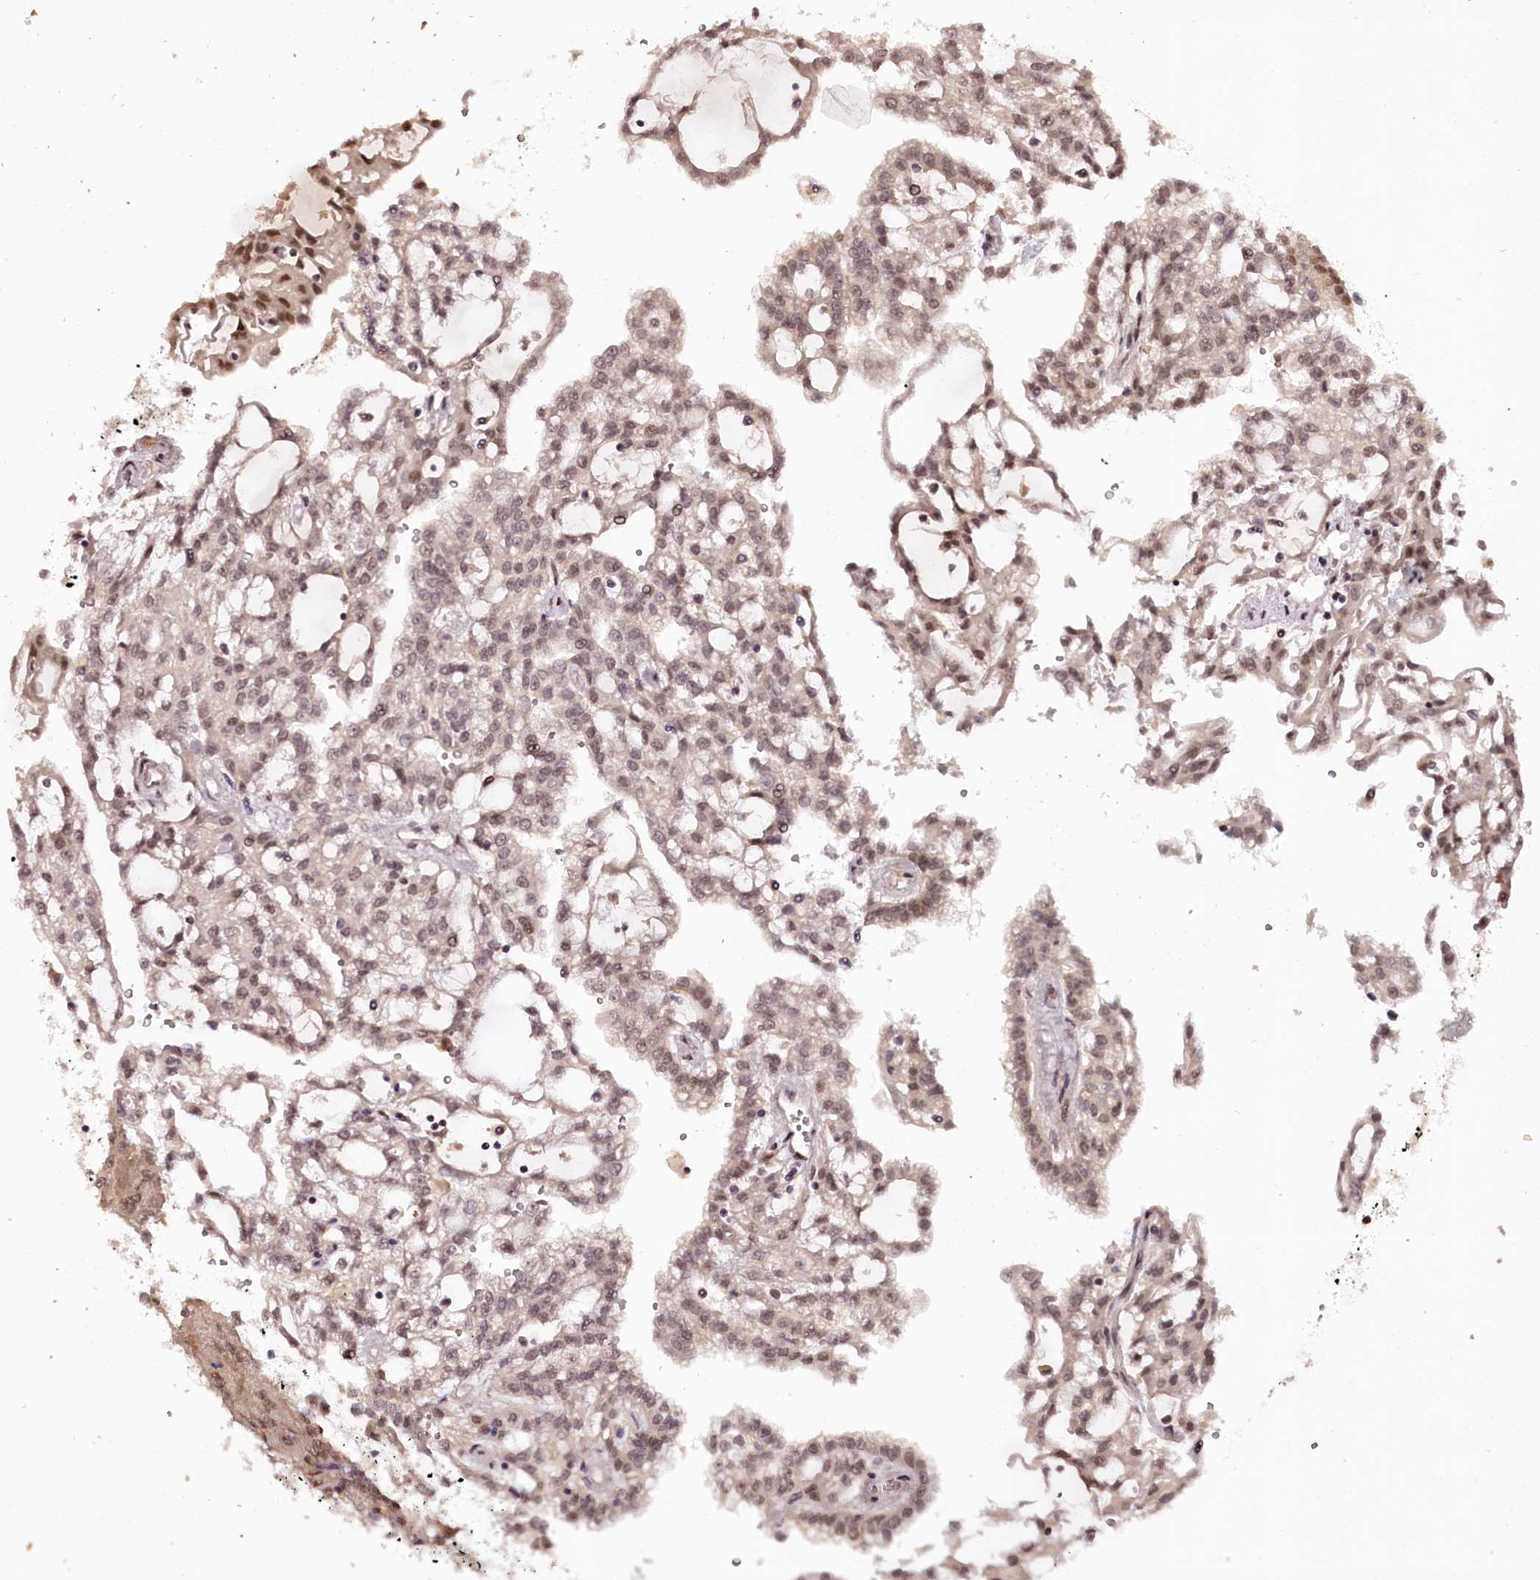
{"staining": {"intensity": "moderate", "quantity": ">75%", "location": "nuclear"}, "tissue": "renal cancer", "cell_type": "Tumor cells", "image_type": "cancer", "snomed": [{"axis": "morphology", "description": "Adenocarcinoma, NOS"}, {"axis": "topography", "description": "Kidney"}], "caption": "High-magnification brightfield microscopy of renal cancer (adenocarcinoma) stained with DAB (3,3'-diaminobenzidine) (brown) and counterstained with hematoxylin (blue). tumor cells exhibit moderate nuclear staining is seen in about>75% of cells.", "gene": "TTC33", "patient": {"sex": "male", "age": 63}}